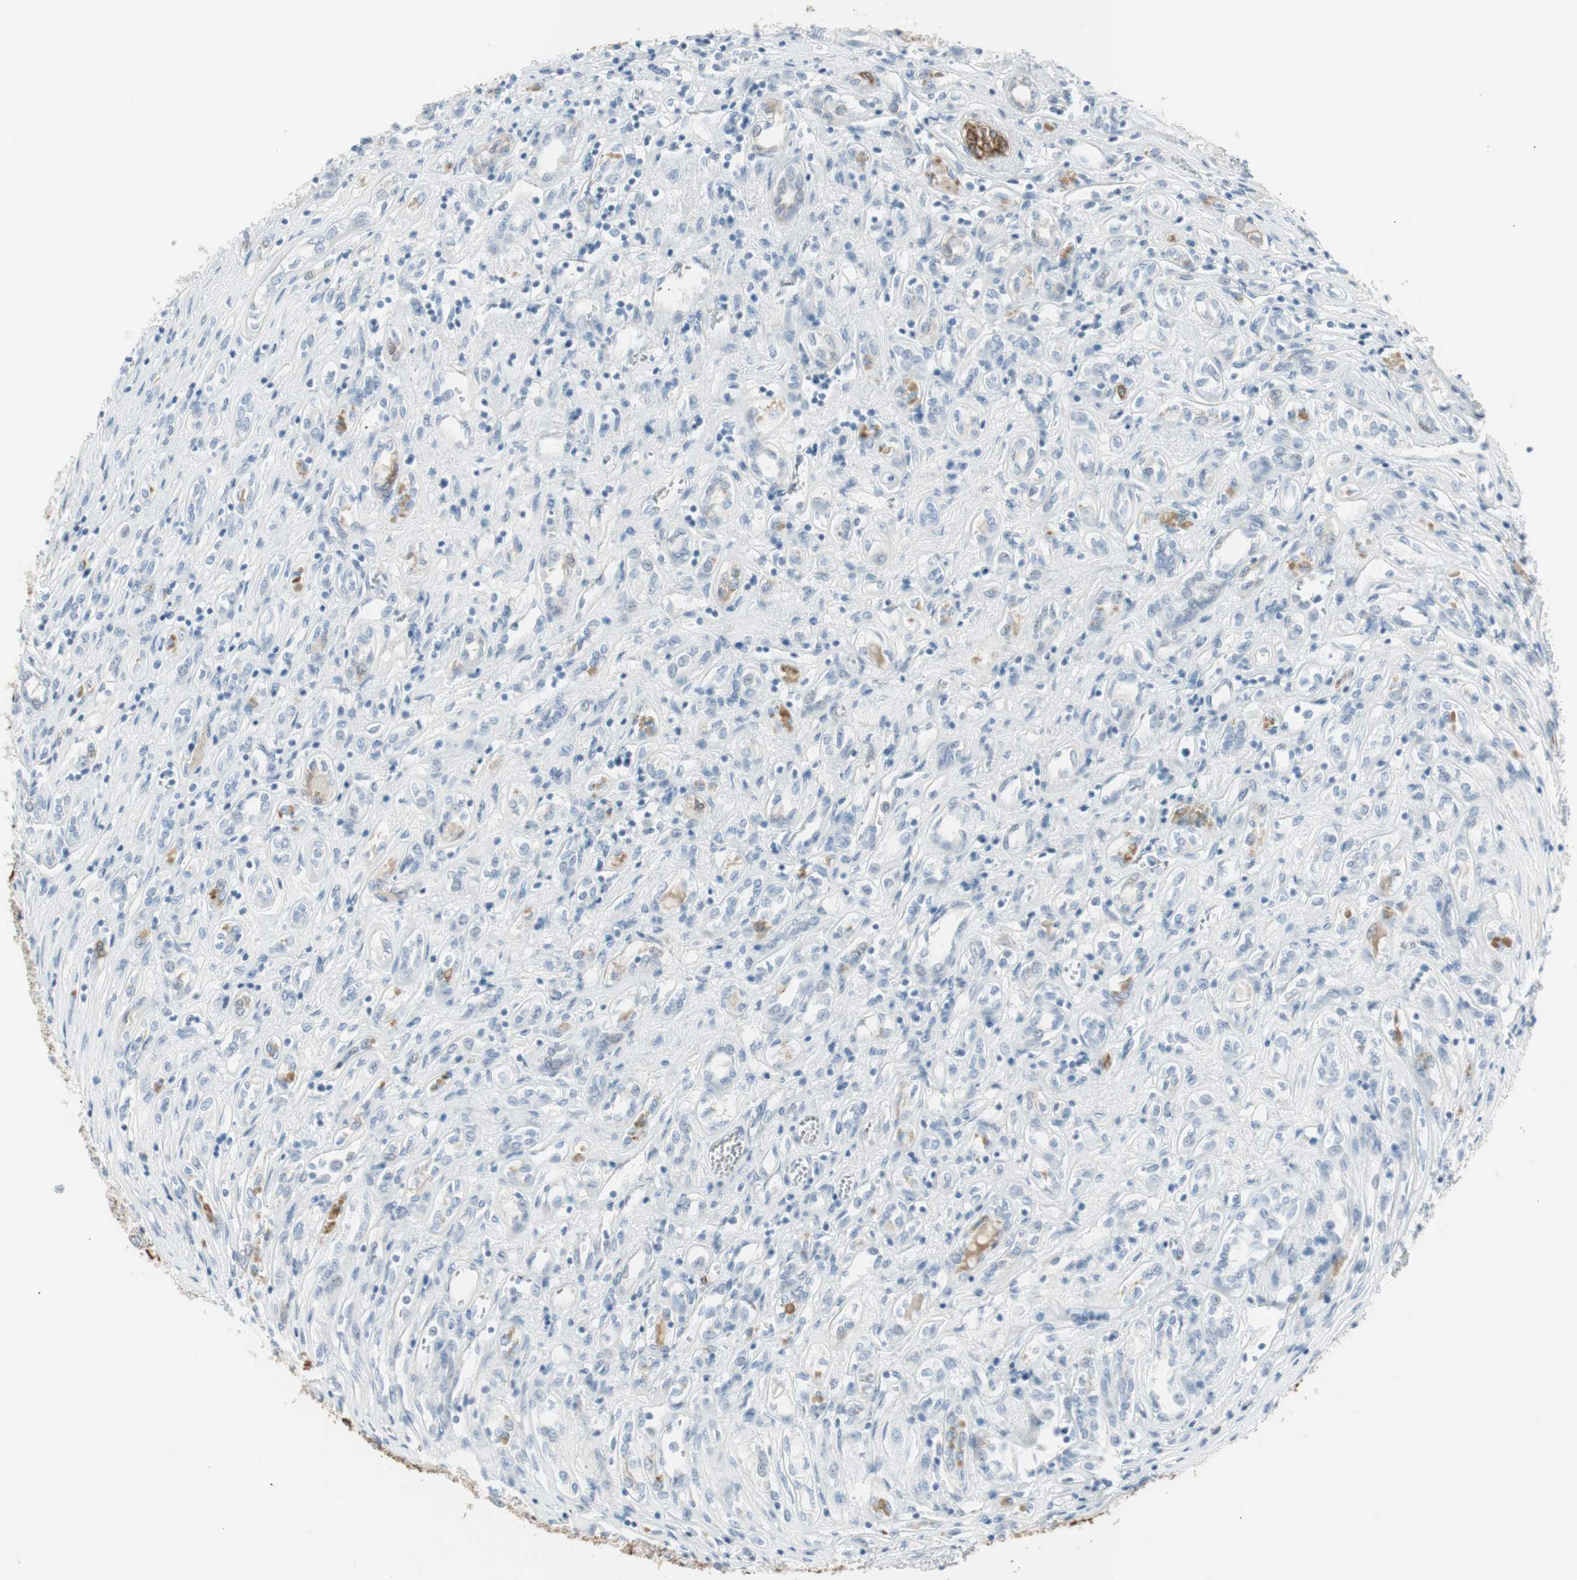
{"staining": {"intensity": "negative", "quantity": "none", "location": "none"}, "tissue": "renal cancer", "cell_type": "Tumor cells", "image_type": "cancer", "snomed": [{"axis": "morphology", "description": "Adenocarcinoma, NOS"}, {"axis": "topography", "description": "Kidney"}], "caption": "An image of human renal cancer (adenocarcinoma) is negative for staining in tumor cells.", "gene": "AGR2", "patient": {"sex": "female", "age": 70}}